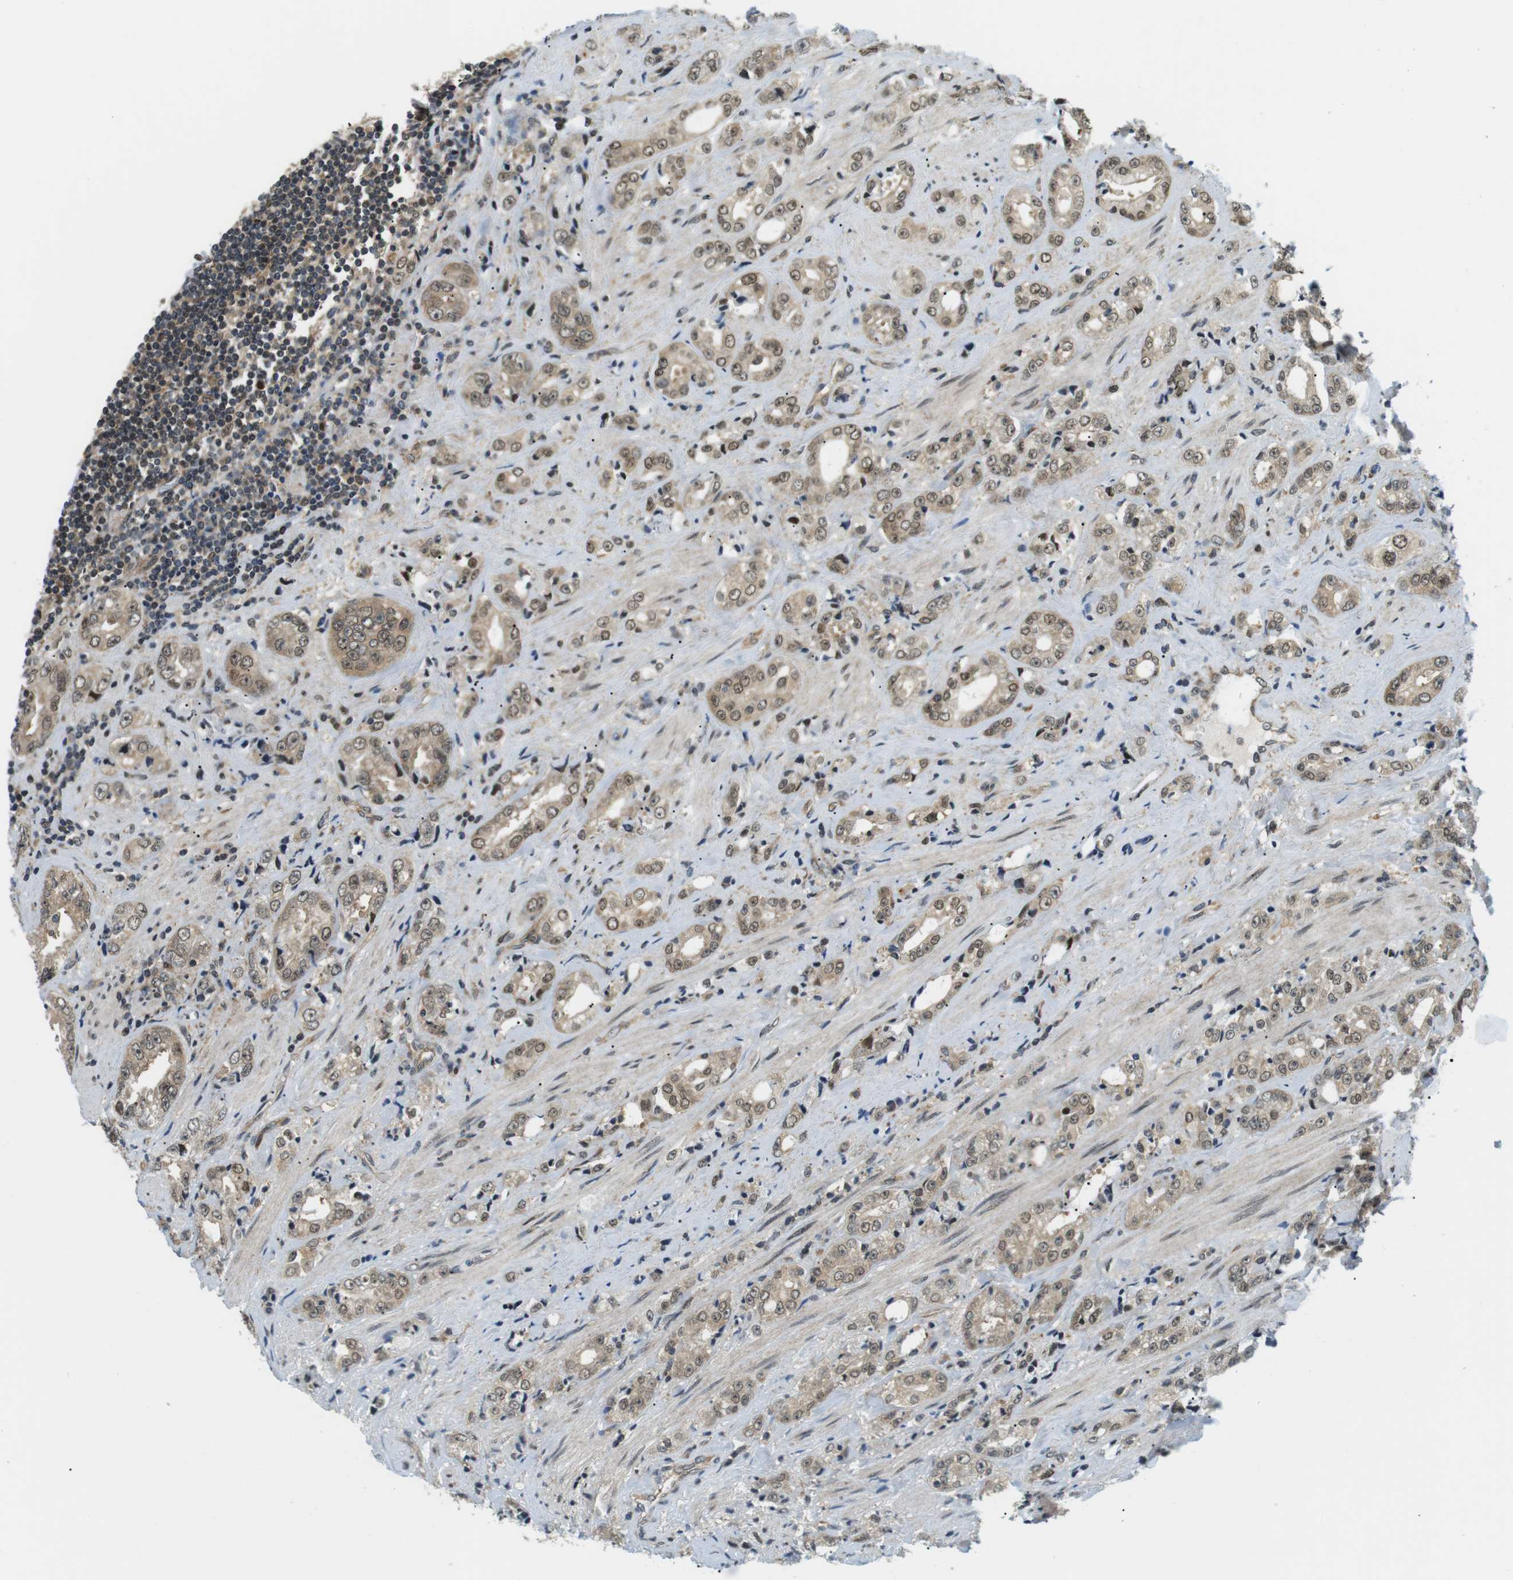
{"staining": {"intensity": "weak", "quantity": ">75%", "location": "cytoplasmic/membranous,nuclear"}, "tissue": "prostate cancer", "cell_type": "Tumor cells", "image_type": "cancer", "snomed": [{"axis": "morphology", "description": "Adenocarcinoma, High grade"}, {"axis": "topography", "description": "Prostate"}], "caption": "The immunohistochemical stain labels weak cytoplasmic/membranous and nuclear staining in tumor cells of prostate cancer tissue. (IHC, brightfield microscopy, high magnification).", "gene": "CSNK2B", "patient": {"sex": "male", "age": 61}}